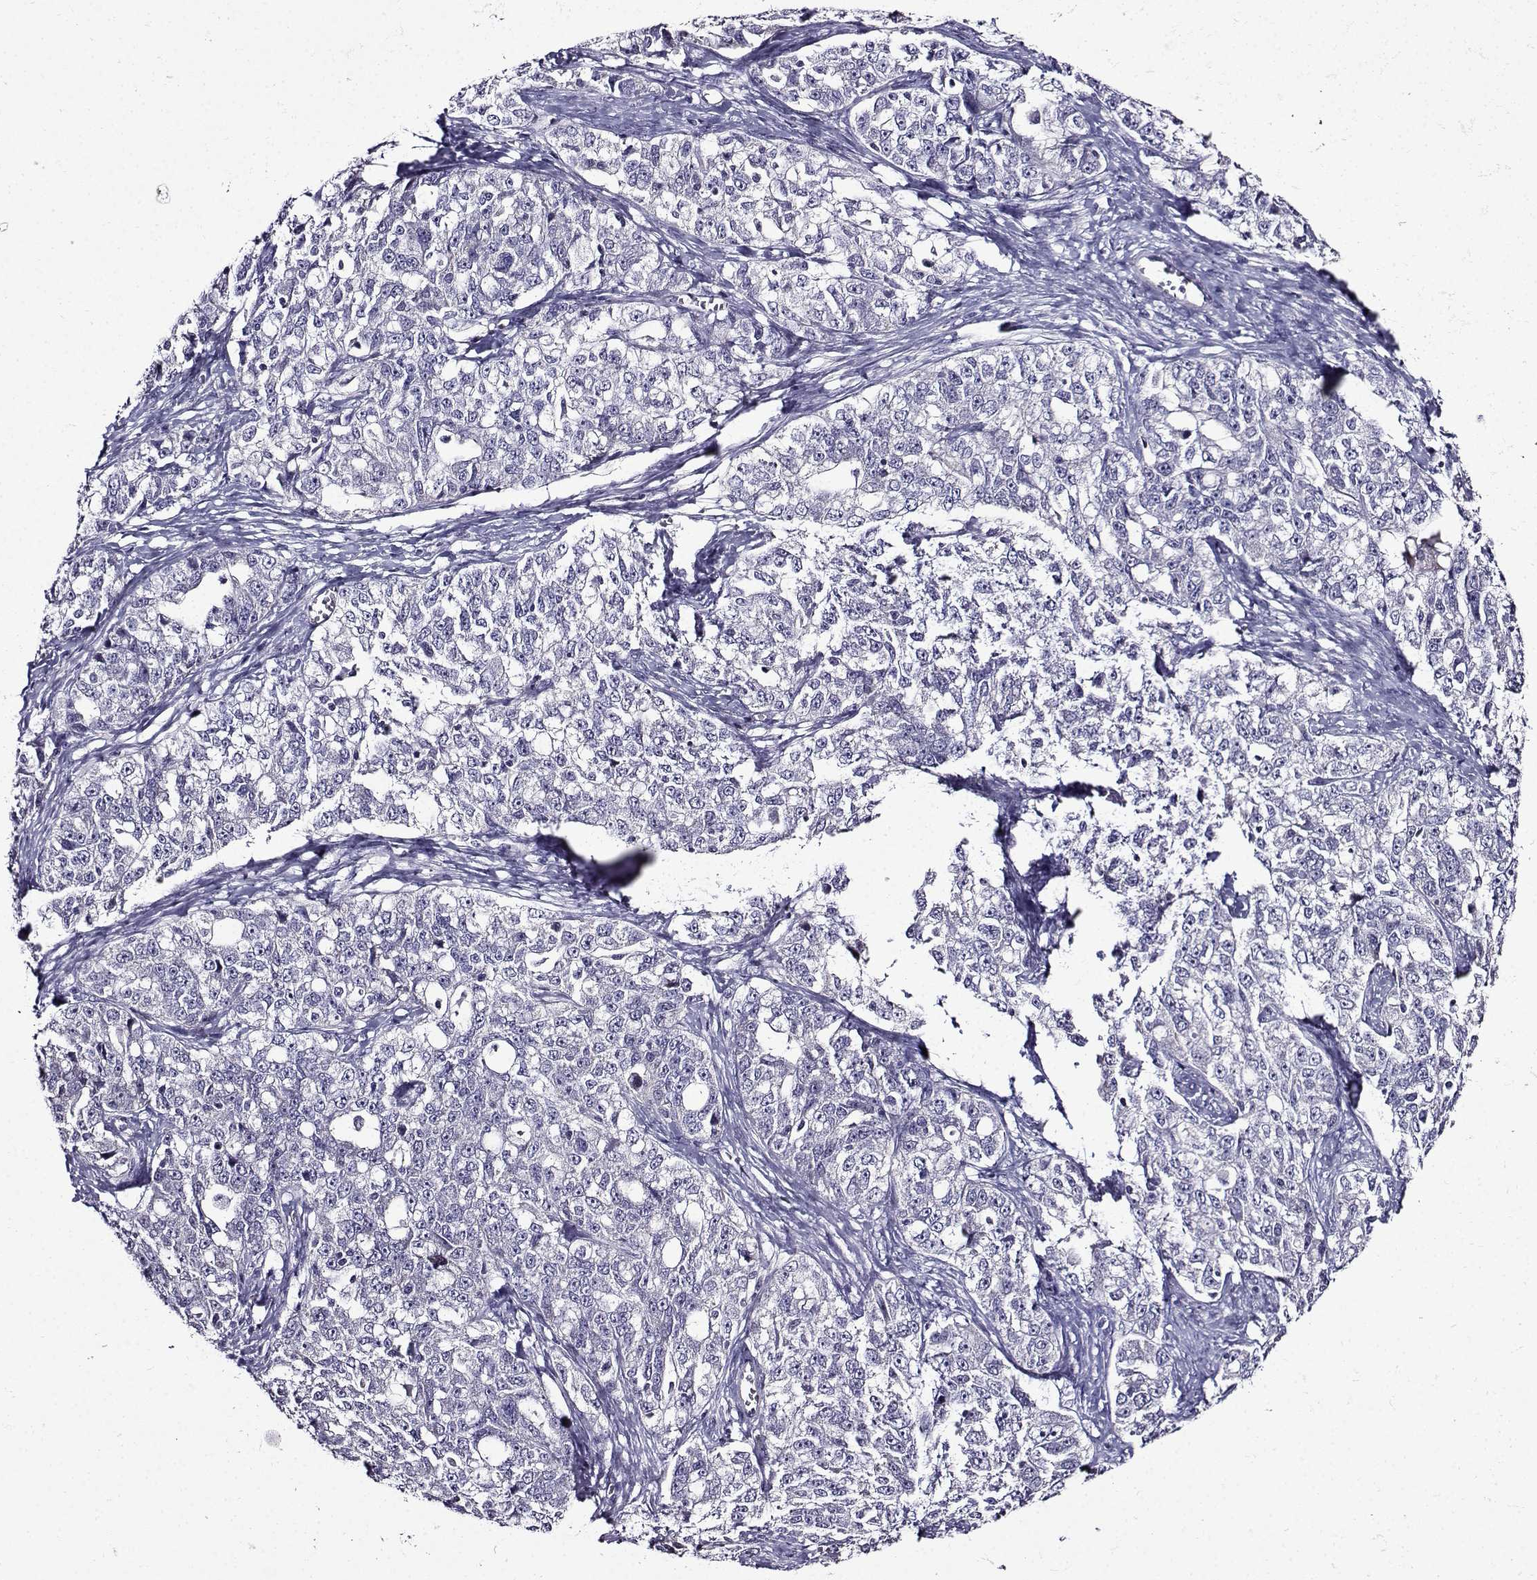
{"staining": {"intensity": "negative", "quantity": "none", "location": "none"}, "tissue": "ovarian cancer", "cell_type": "Tumor cells", "image_type": "cancer", "snomed": [{"axis": "morphology", "description": "Cystadenocarcinoma, serous, NOS"}, {"axis": "topography", "description": "Ovary"}], "caption": "Photomicrograph shows no protein staining in tumor cells of ovarian serous cystadenocarcinoma tissue.", "gene": "TMEM266", "patient": {"sex": "female", "age": 51}}